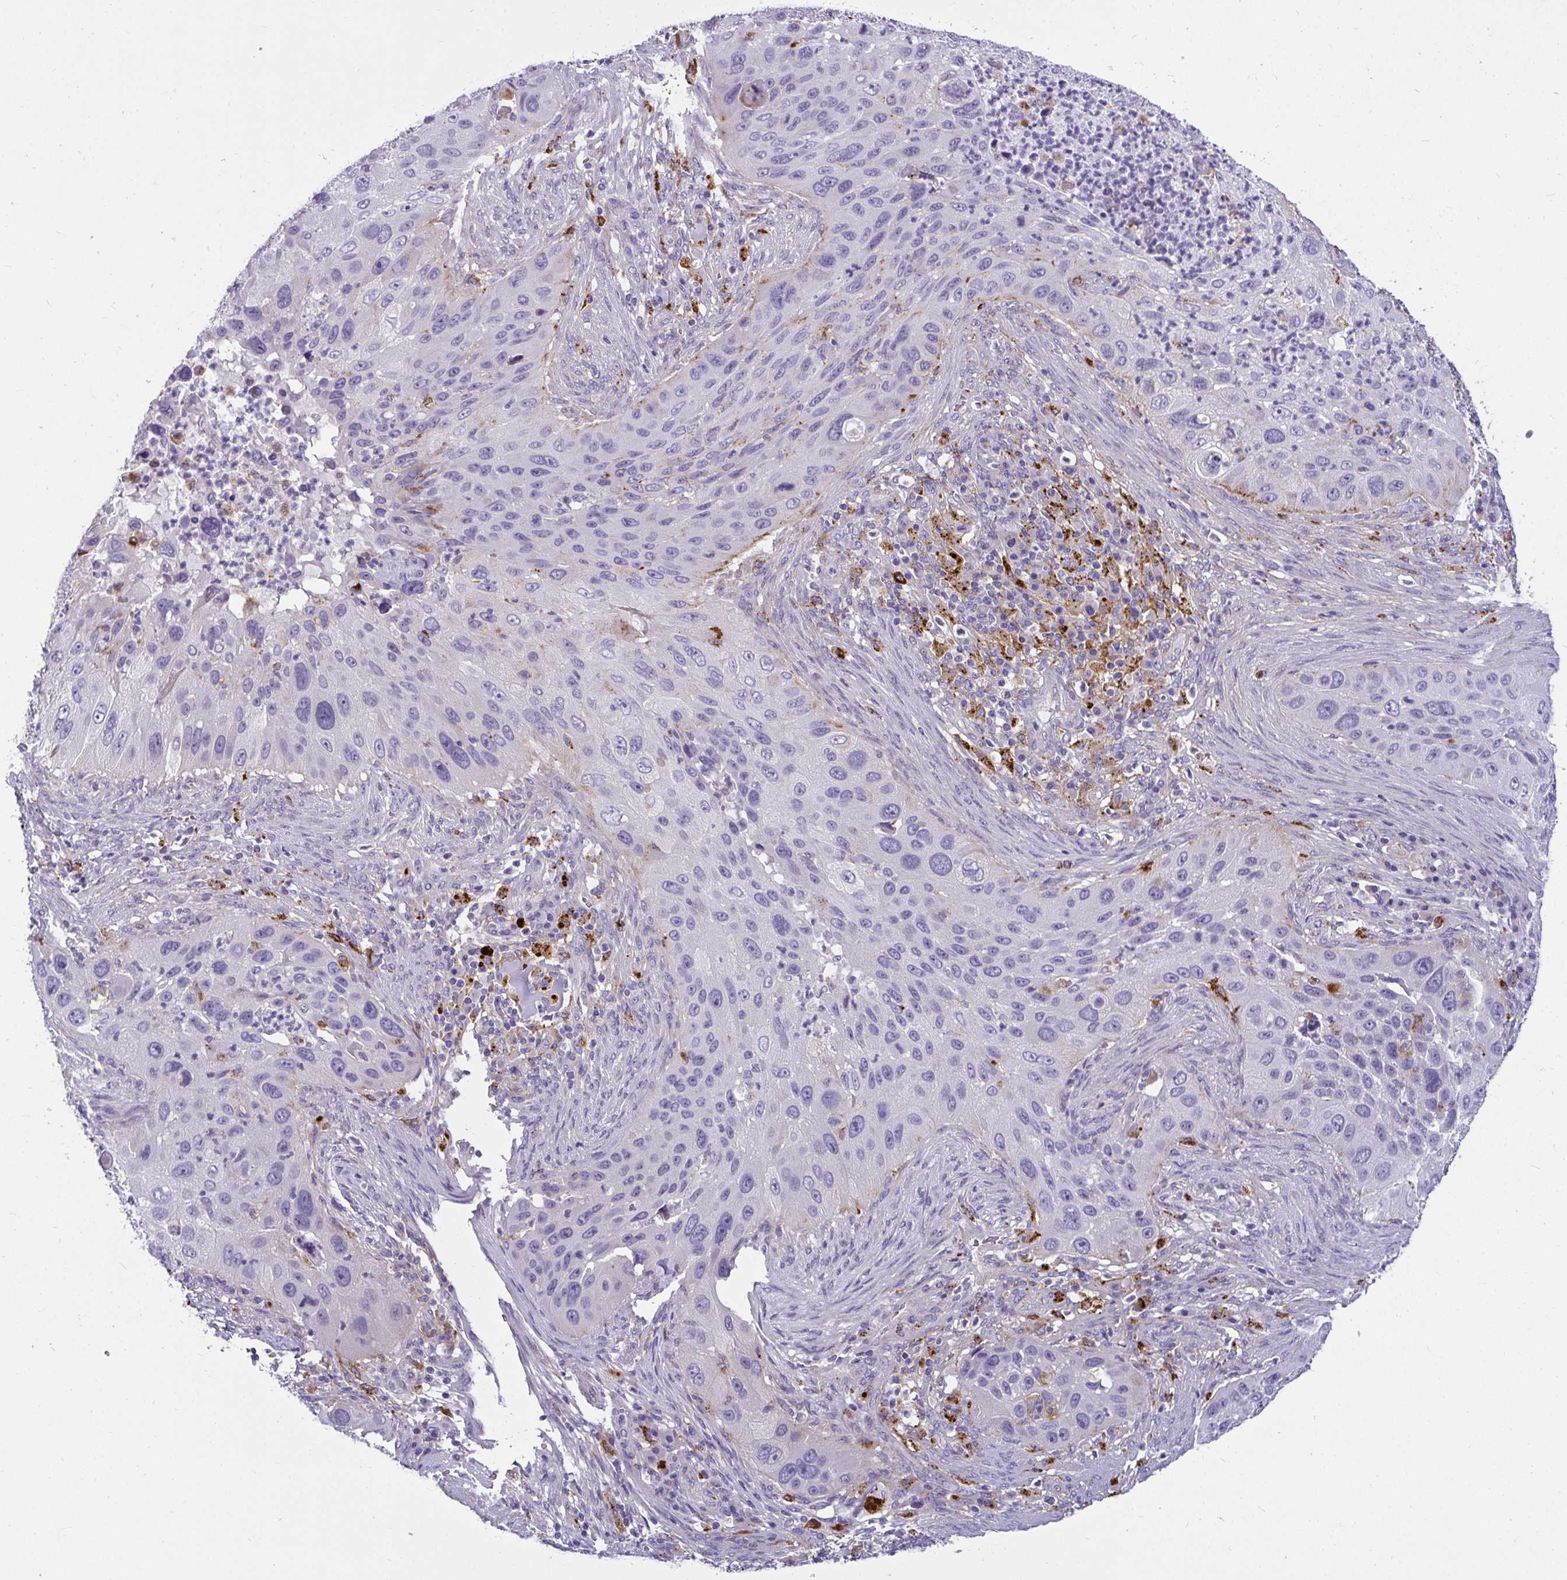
{"staining": {"intensity": "negative", "quantity": "none", "location": "none"}, "tissue": "lung cancer", "cell_type": "Tumor cells", "image_type": "cancer", "snomed": [{"axis": "morphology", "description": "Squamous cell carcinoma, NOS"}, {"axis": "topography", "description": "Lung"}], "caption": "This is an immunohistochemistry (IHC) image of lung cancer. There is no expression in tumor cells.", "gene": "CTSZ", "patient": {"sex": "male", "age": 63}}